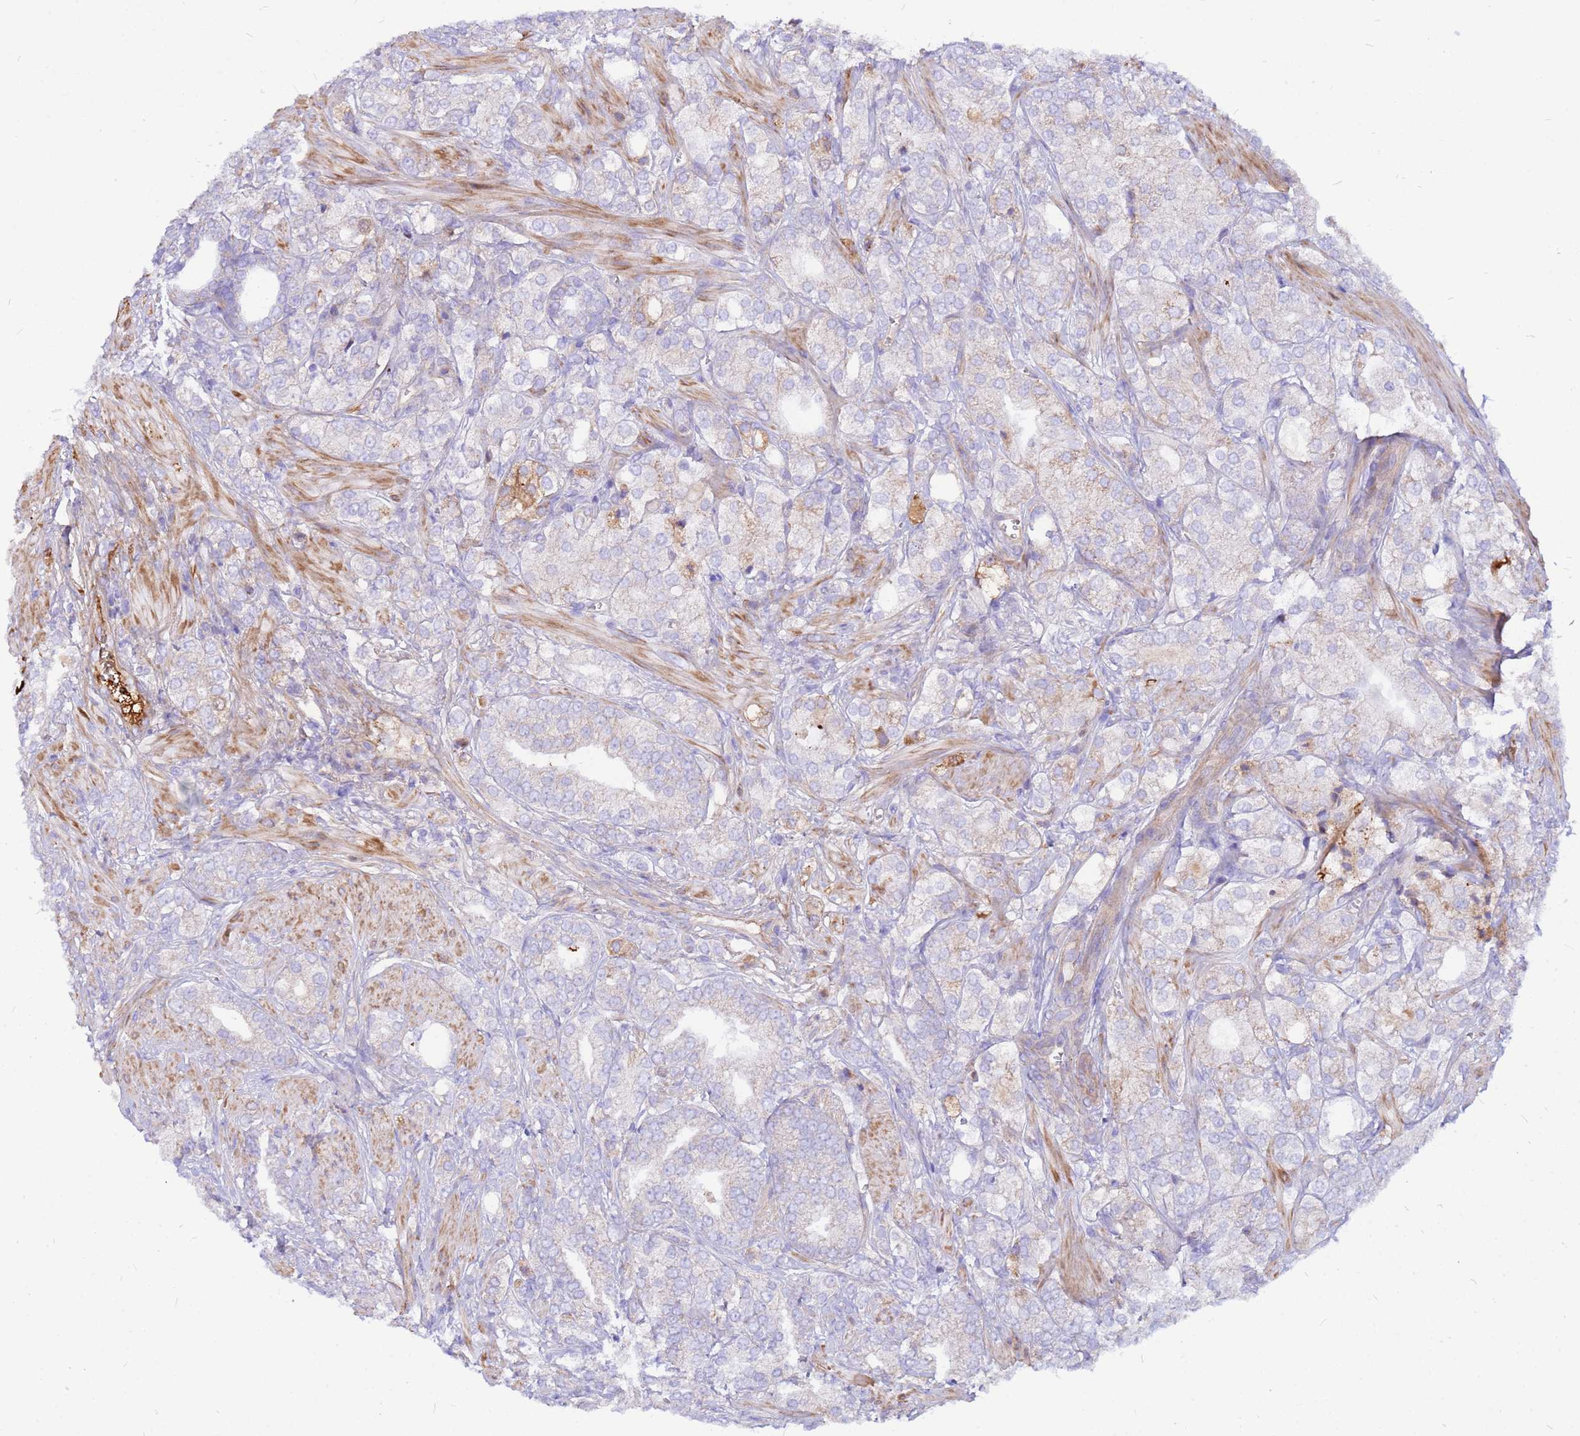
{"staining": {"intensity": "negative", "quantity": "none", "location": "none"}, "tissue": "prostate cancer", "cell_type": "Tumor cells", "image_type": "cancer", "snomed": [{"axis": "morphology", "description": "Adenocarcinoma, High grade"}, {"axis": "topography", "description": "Prostate"}], "caption": "The image demonstrates no staining of tumor cells in prostate cancer.", "gene": "CRHBP", "patient": {"sex": "male", "age": 50}}